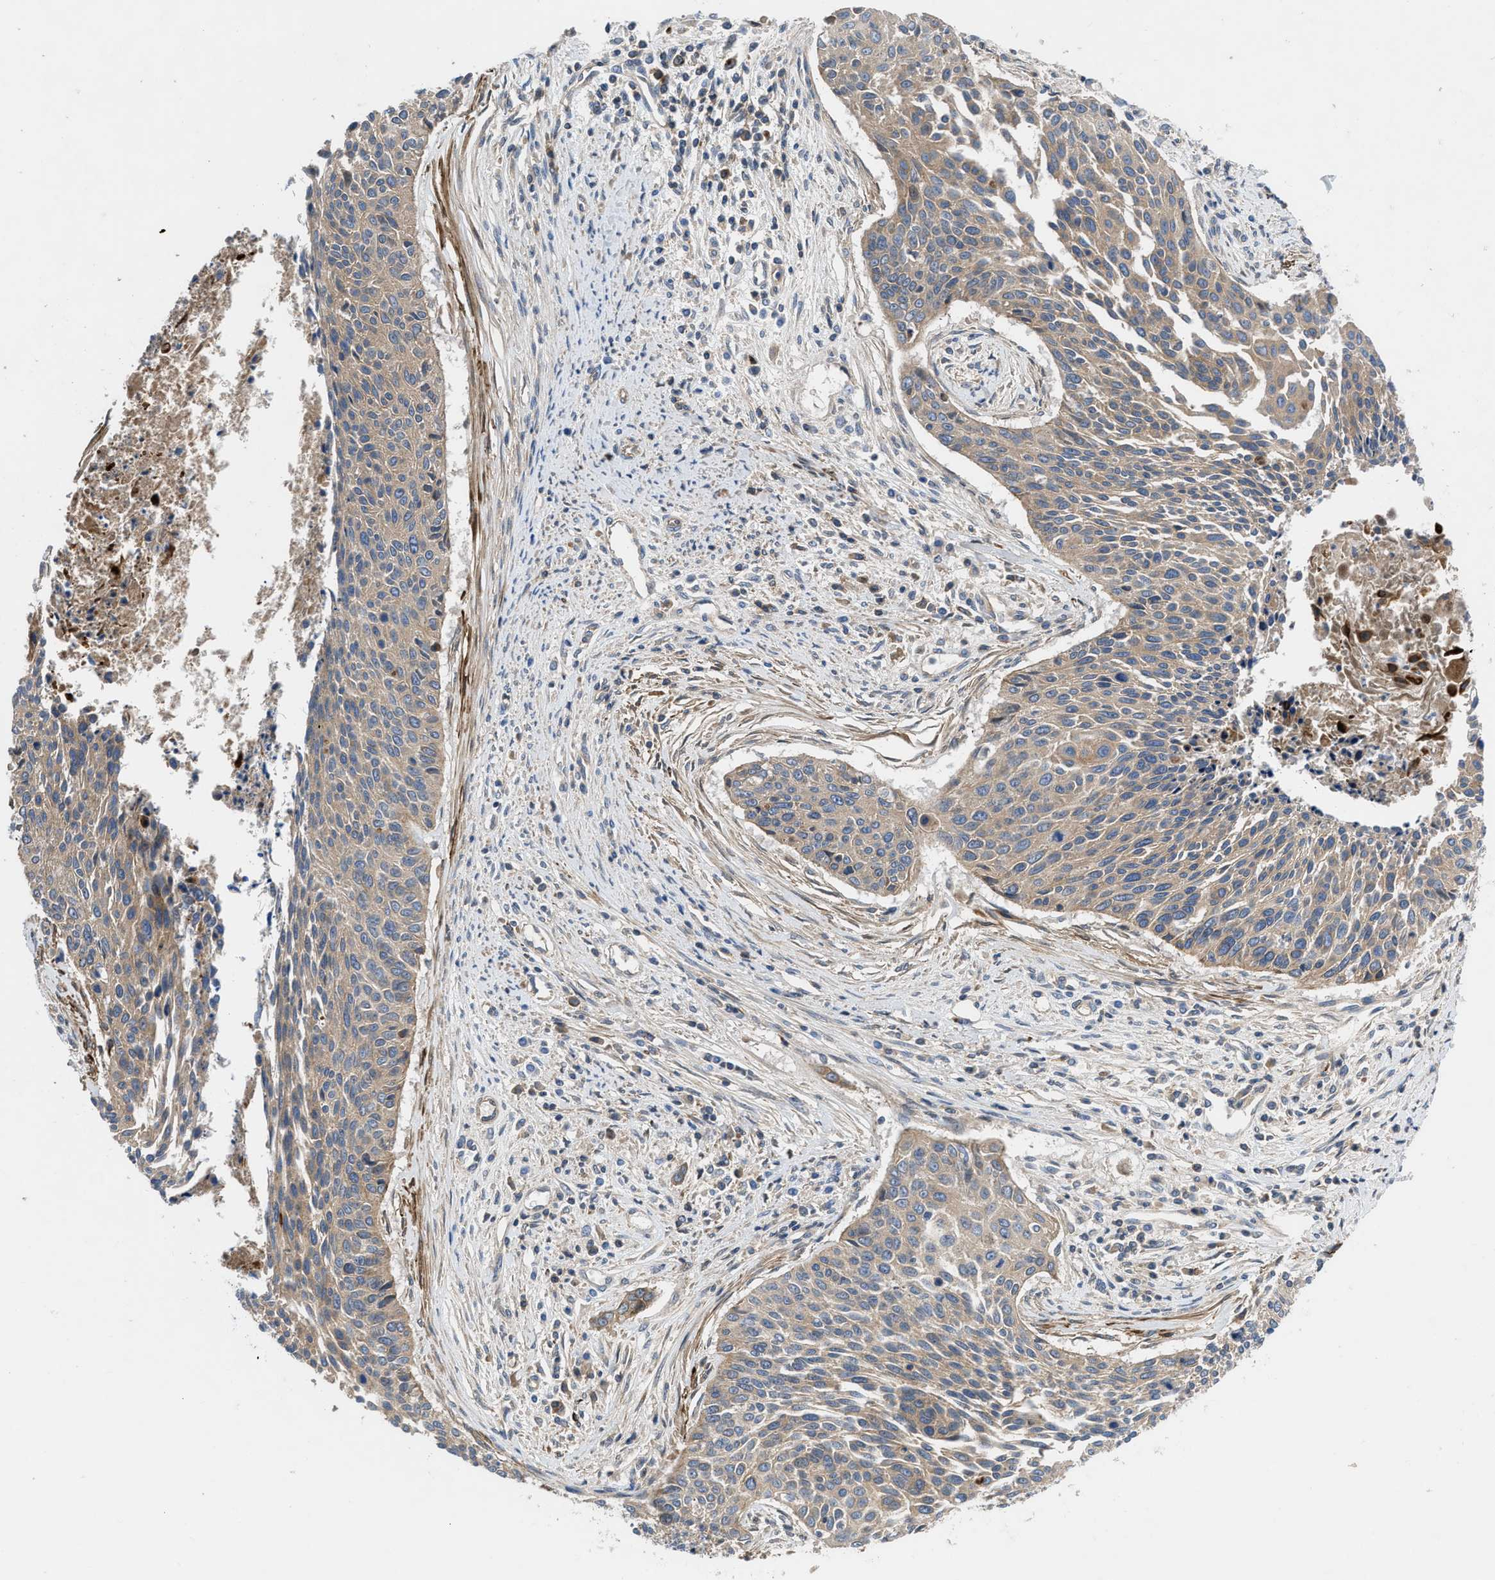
{"staining": {"intensity": "moderate", "quantity": ">75%", "location": "cytoplasmic/membranous"}, "tissue": "cervical cancer", "cell_type": "Tumor cells", "image_type": "cancer", "snomed": [{"axis": "morphology", "description": "Squamous cell carcinoma, NOS"}, {"axis": "topography", "description": "Cervix"}], "caption": "Tumor cells display moderate cytoplasmic/membranous expression in approximately >75% of cells in cervical cancer.", "gene": "CNNM3", "patient": {"sex": "female", "age": 55}}